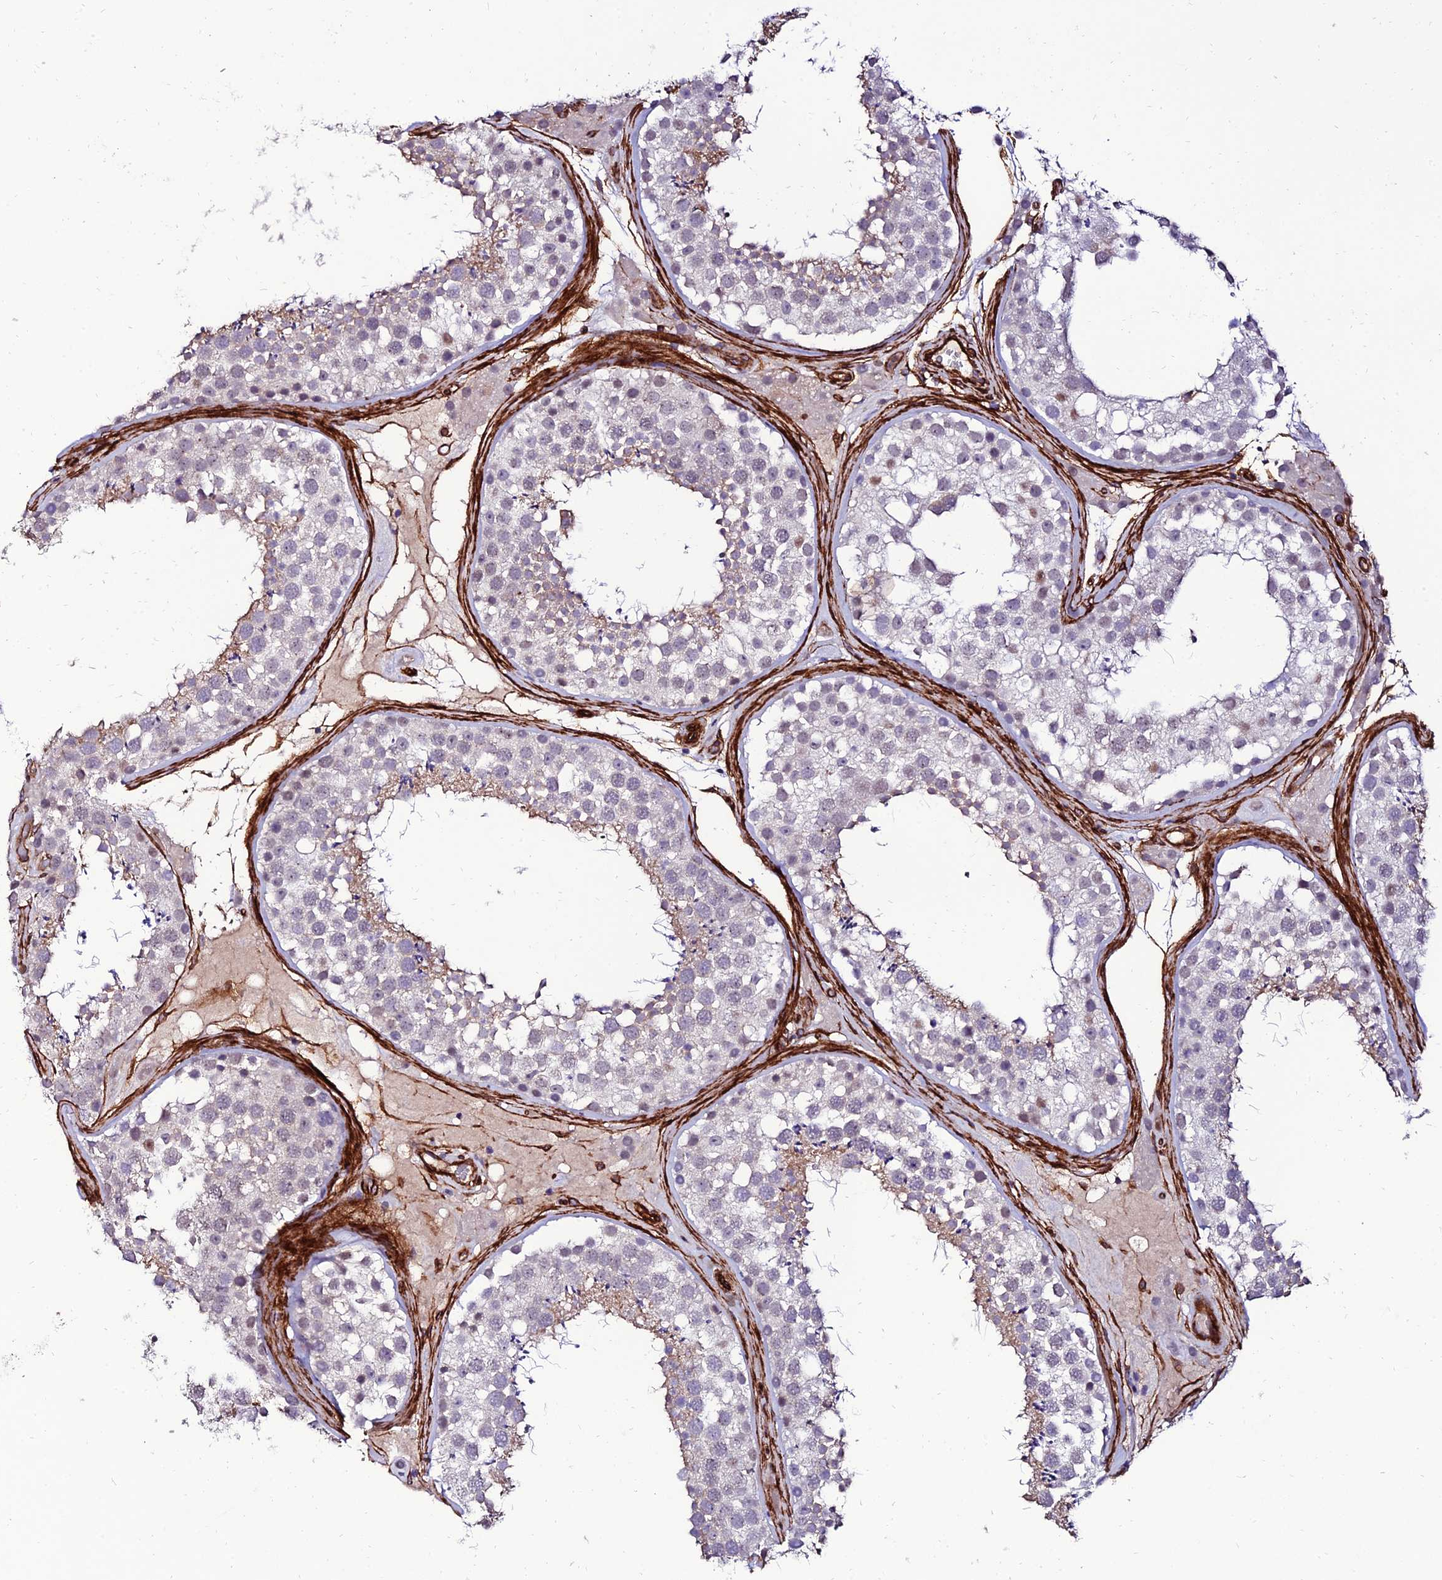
{"staining": {"intensity": "weak", "quantity": "<25%", "location": "cytoplasmic/membranous"}, "tissue": "testis", "cell_type": "Cells in seminiferous ducts", "image_type": "normal", "snomed": [{"axis": "morphology", "description": "Normal tissue, NOS"}, {"axis": "topography", "description": "Testis"}], "caption": "Immunohistochemistry (IHC) image of benign testis: human testis stained with DAB demonstrates no significant protein staining in cells in seminiferous ducts.", "gene": "ALDH3B2", "patient": {"sex": "male", "age": 46}}